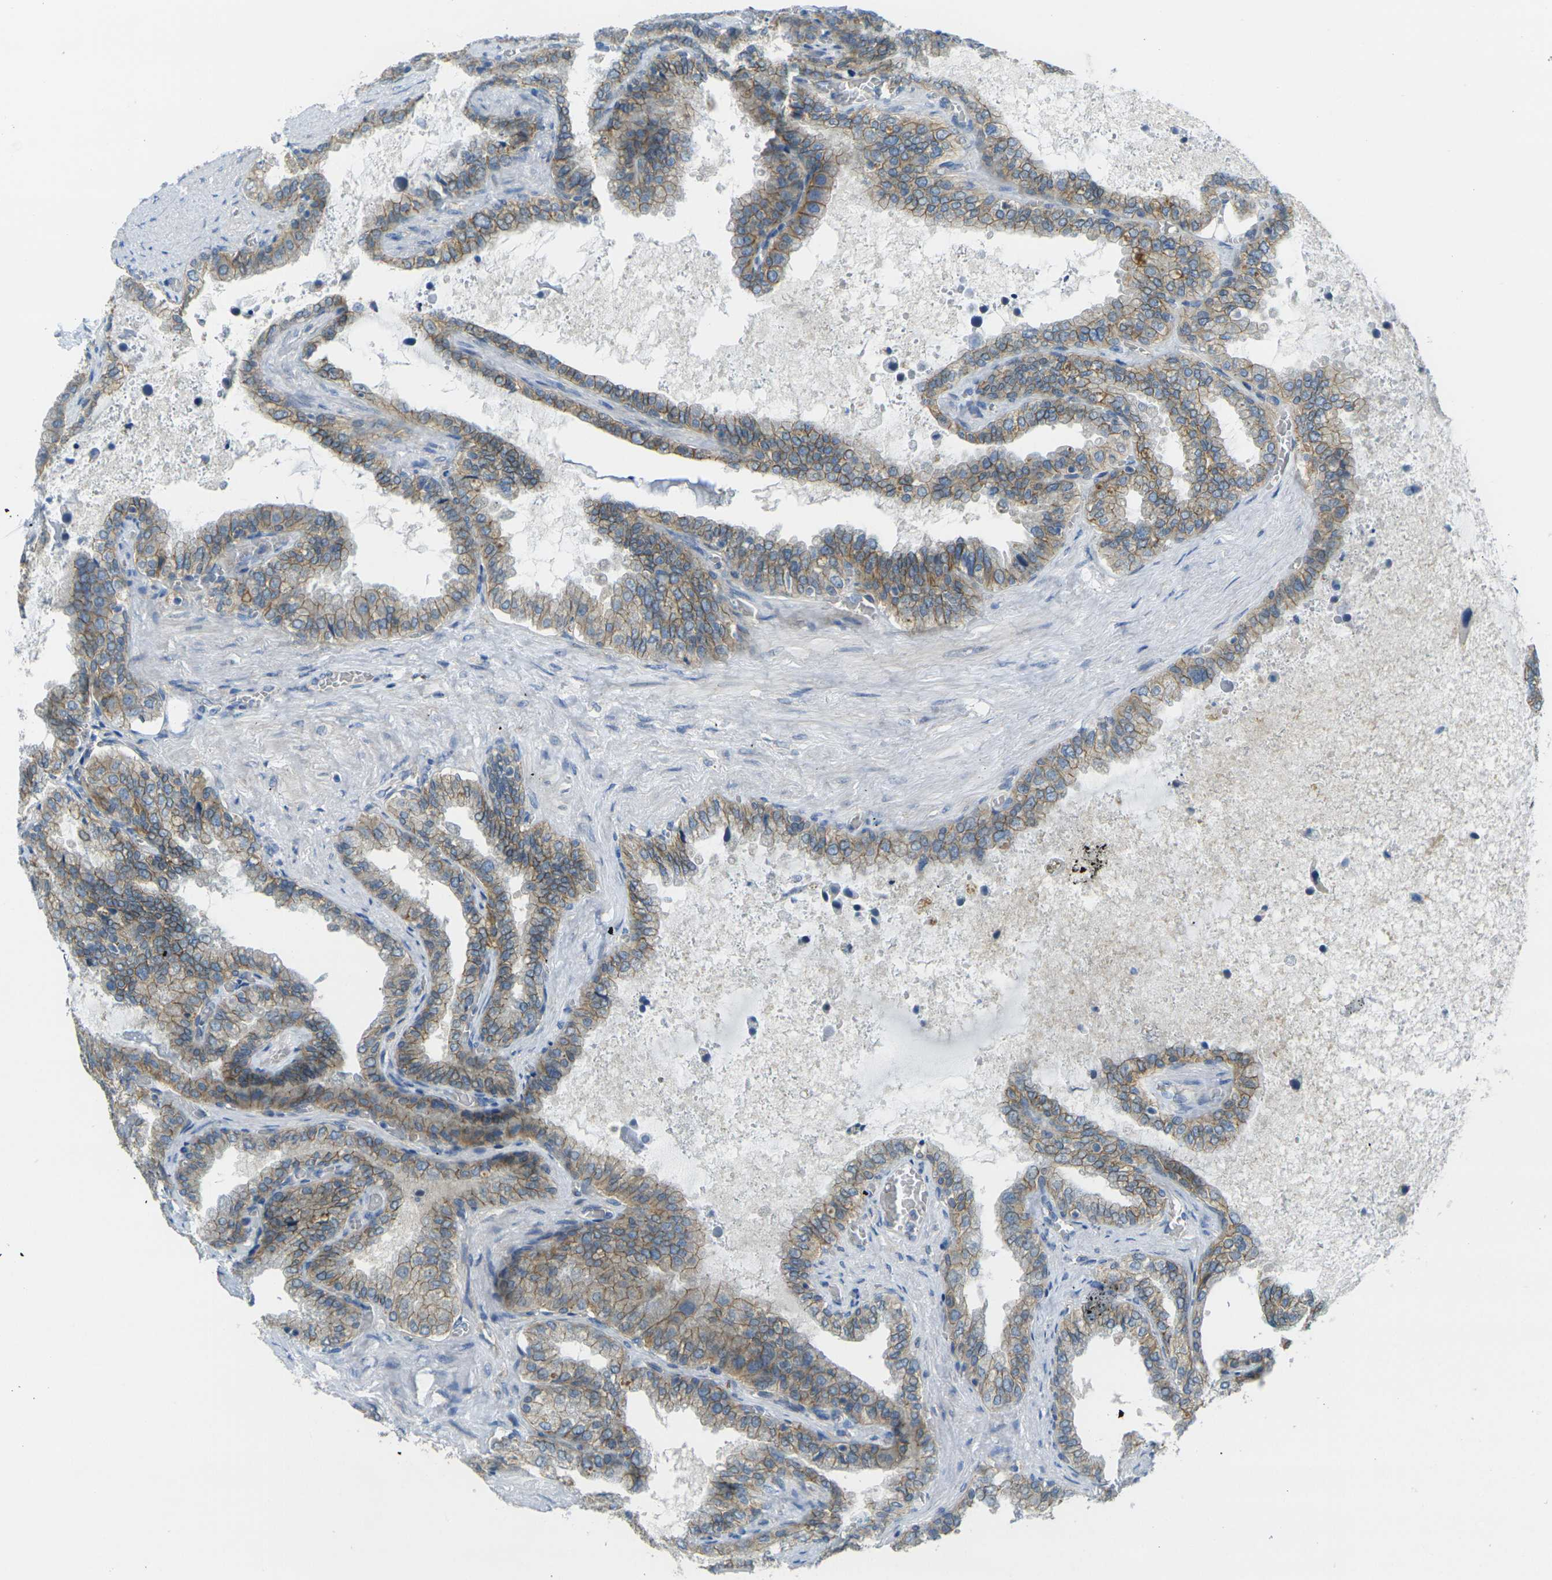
{"staining": {"intensity": "moderate", "quantity": ">75%", "location": "cytoplasmic/membranous"}, "tissue": "seminal vesicle", "cell_type": "Glandular cells", "image_type": "normal", "snomed": [{"axis": "morphology", "description": "Normal tissue, NOS"}, {"axis": "topography", "description": "Seminal veicle"}], "caption": "A high-resolution photomicrograph shows IHC staining of unremarkable seminal vesicle, which exhibits moderate cytoplasmic/membranous staining in approximately >75% of glandular cells.", "gene": "RHBDD1", "patient": {"sex": "male", "age": 46}}